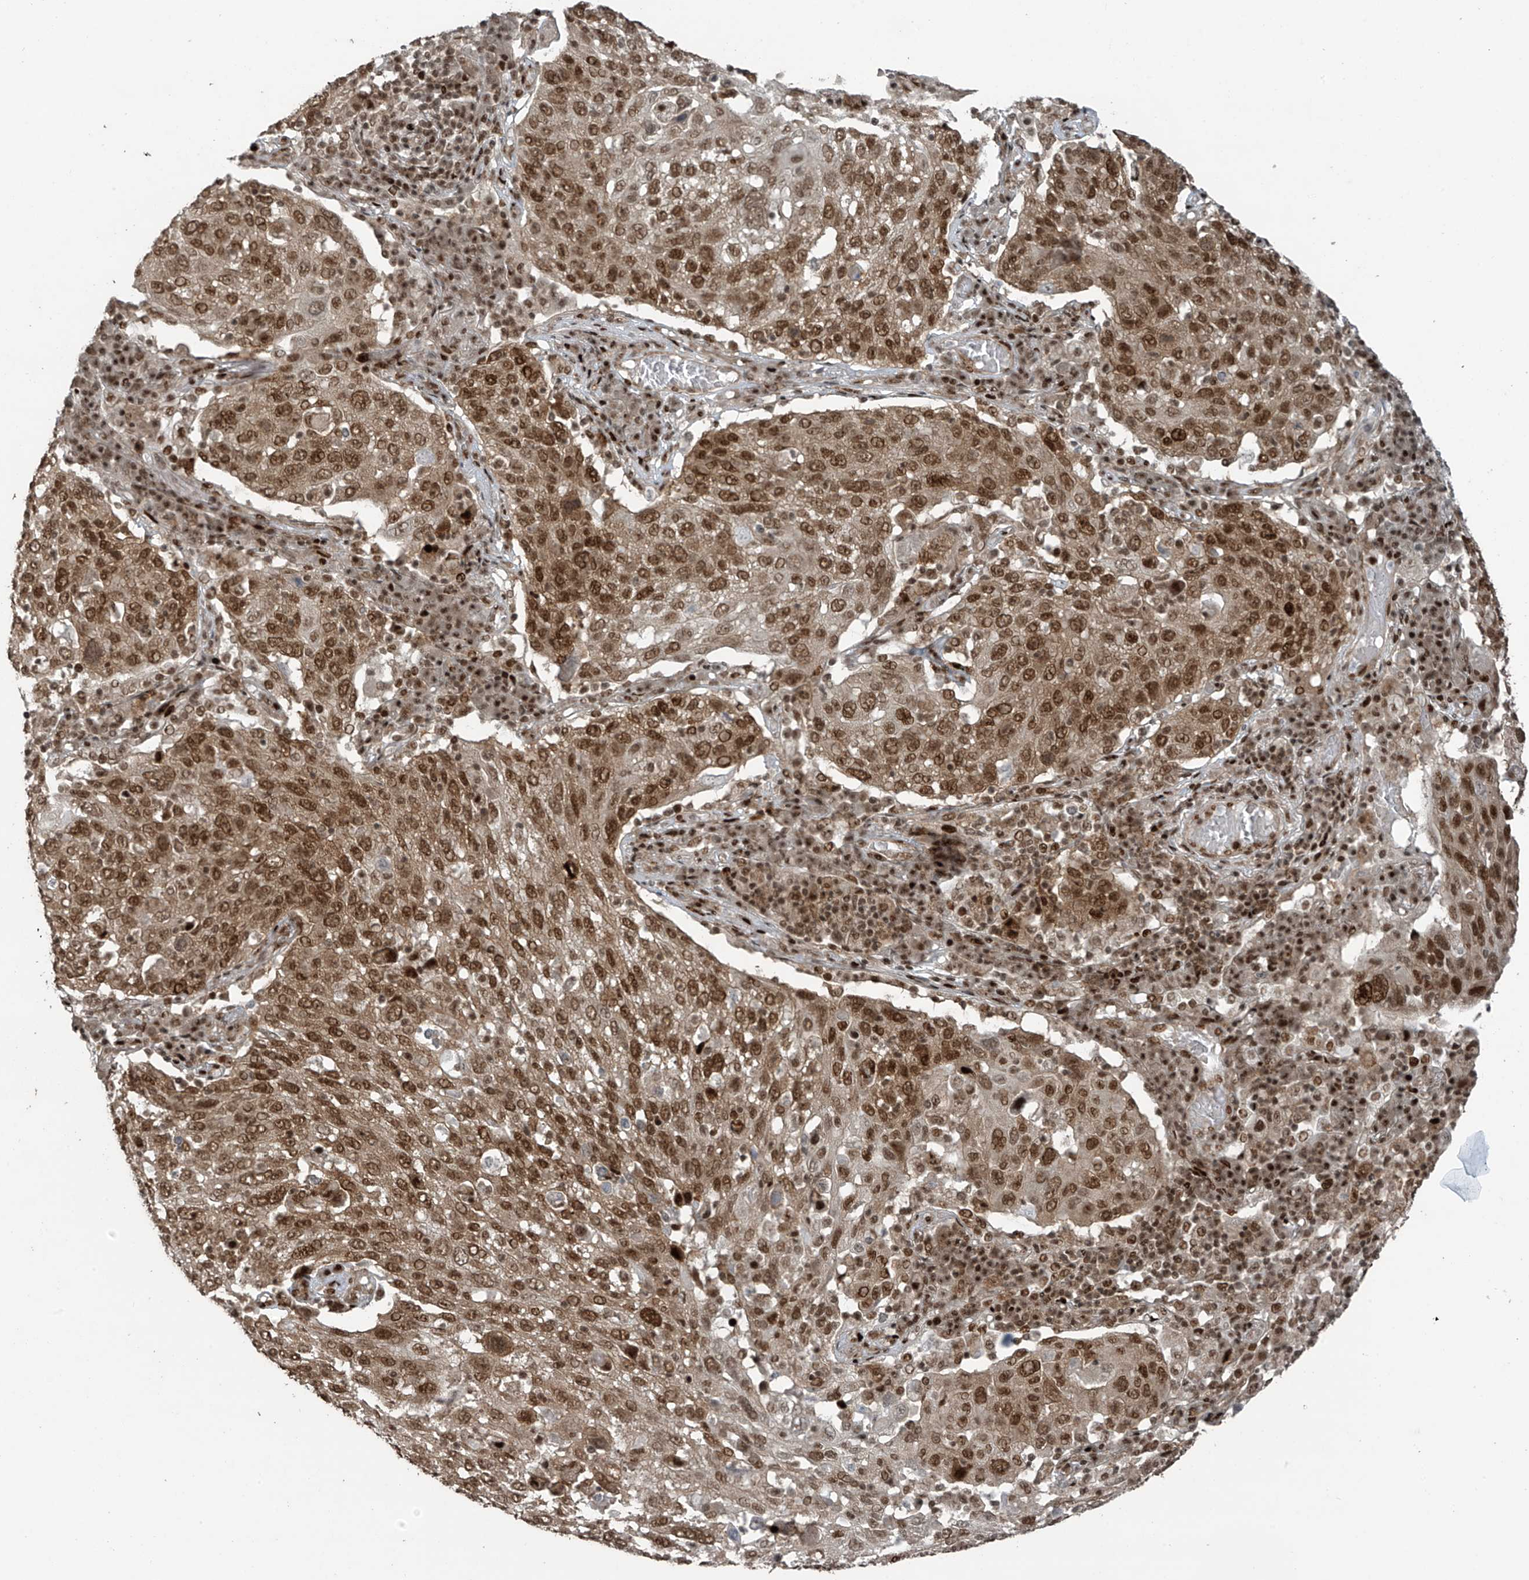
{"staining": {"intensity": "moderate", "quantity": ">75%", "location": "cytoplasmic/membranous,nuclear"}, "tissue": "lung cancer", "cell_type": "Tumor cells", "image_type": "cancer", "snomed": [{"axis": "morphology", "description": "Squamous cell carcinoma, NOS"}, {"axis": "topography", "description": "Lung"}], "caption": "Immunohistochemistry (DAB) staining of human lung squamous cell carcinoma displays moderate cytoplasmic/membranous and nuclear protein staining in approximately >75% of tumor cells.", "gene": "PCNP", "patient": {"sex": "male", "age": 65}}